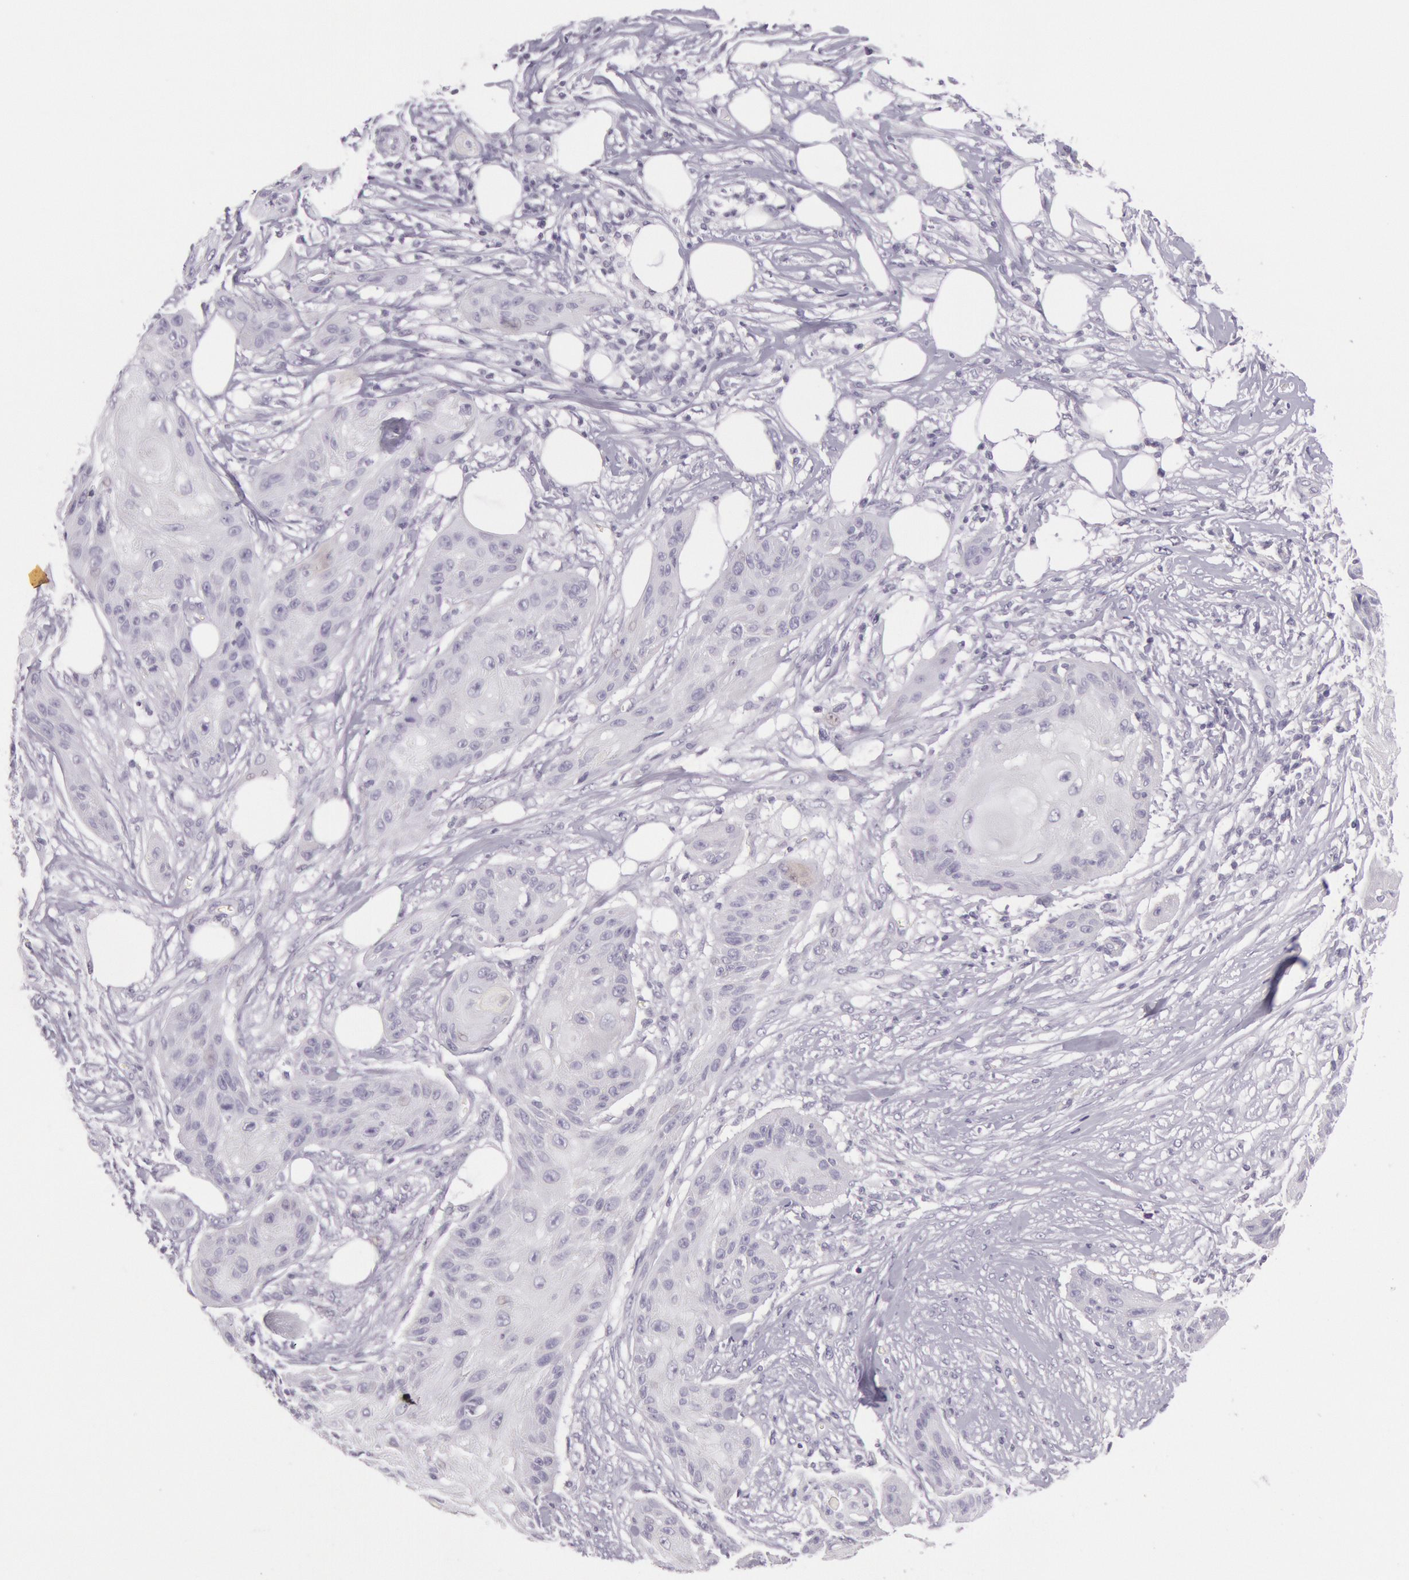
{"staining": {"intensity": "negative", "quantity": "none", "location": "none"}, "tissue": "skin cancer", "cell_type": "Tumor cells", "image_type": "cancer", "snomed": [{"axis": "morphology", "description": "Squamous cell carcinoma, NOS"}, {"axis": "topography", "description": "Skin"}], "caption": "Tumor cells show no significant expression in skin cancer.", "gene": "CKB", "patient": {"sex": "female", "age": 88}}